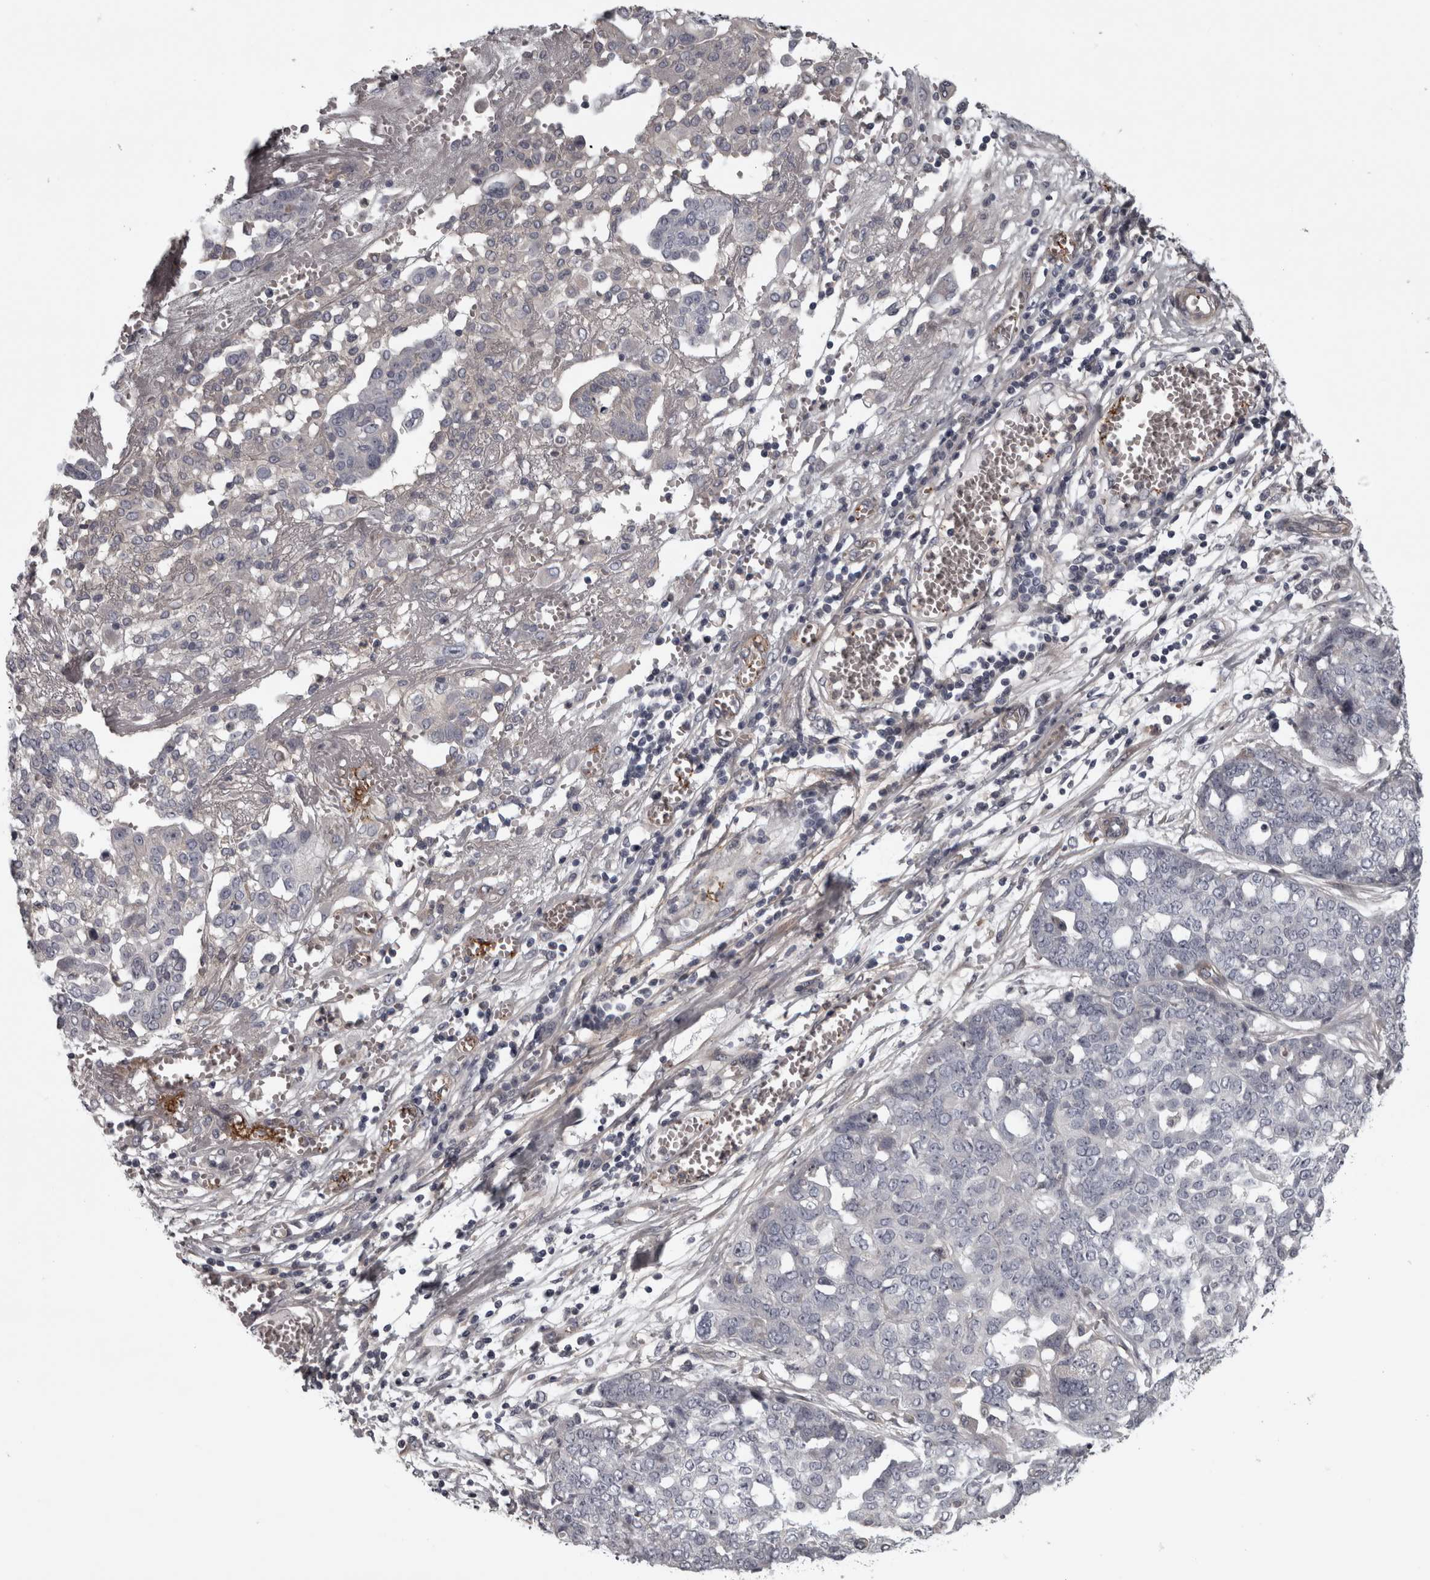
{"staining": {"intensity": "negative", "quantity": "none", "location": "none"}, "tissue": "ovarian cancer", "cell_type": "Tumor cells", "image_type": "cancer", "snomed": [{"axis": "morphology", "description": "Cystadenocarcinoma, serous, NOS"}, {"axis": "topography", "description": "Soft tissue"}, {"axis": "topography", "description": "Ovary"}], "caption": "The immunohistochemistry micrograph has no significant positivity in tumor cells of serous cystadenocarcinoma (ovarian) tissue.", "gene": "RSU1", "patient": {"sex": "female", "age": 57}}